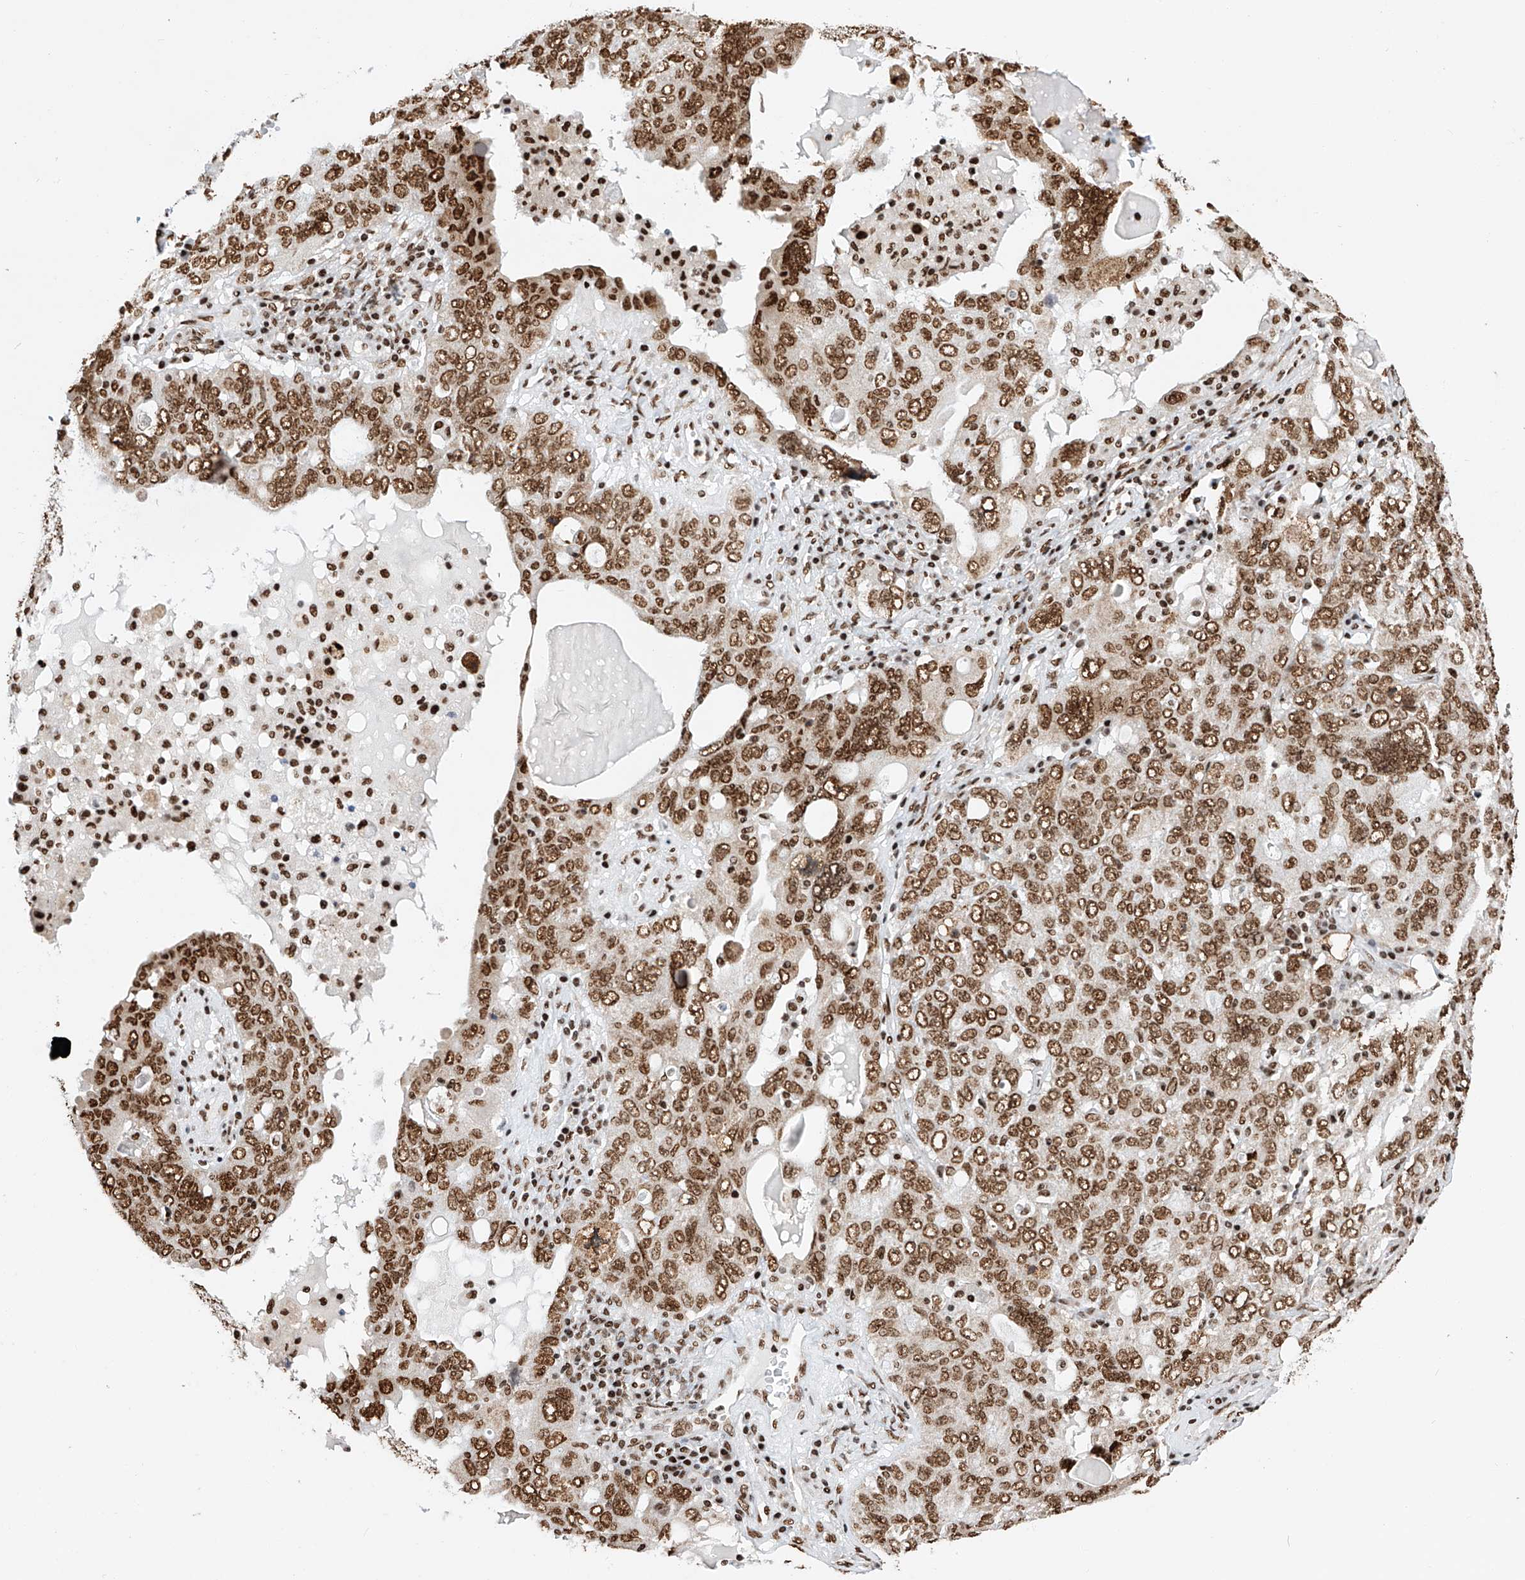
{"staining": {"intensity": "strong", "quantity": ">75%", "location": "nuclear"}, "tissue": "ovarian cancer", "cell_type": "Tumor cells", "image_type": "cancer", "snomed": [{"axis": "morphology", "description": "Carcinoma, endometroid"}, {"axis": "topography", "description": "Ovary"}], "caption": "This is an image of IHC staining of ovarian cancer (endometroid carcinoma), which shows strong expression in the nuclear of tumor cells.", "gene": "SRSF6", "patient": {"sex": "female", "age": 62}}